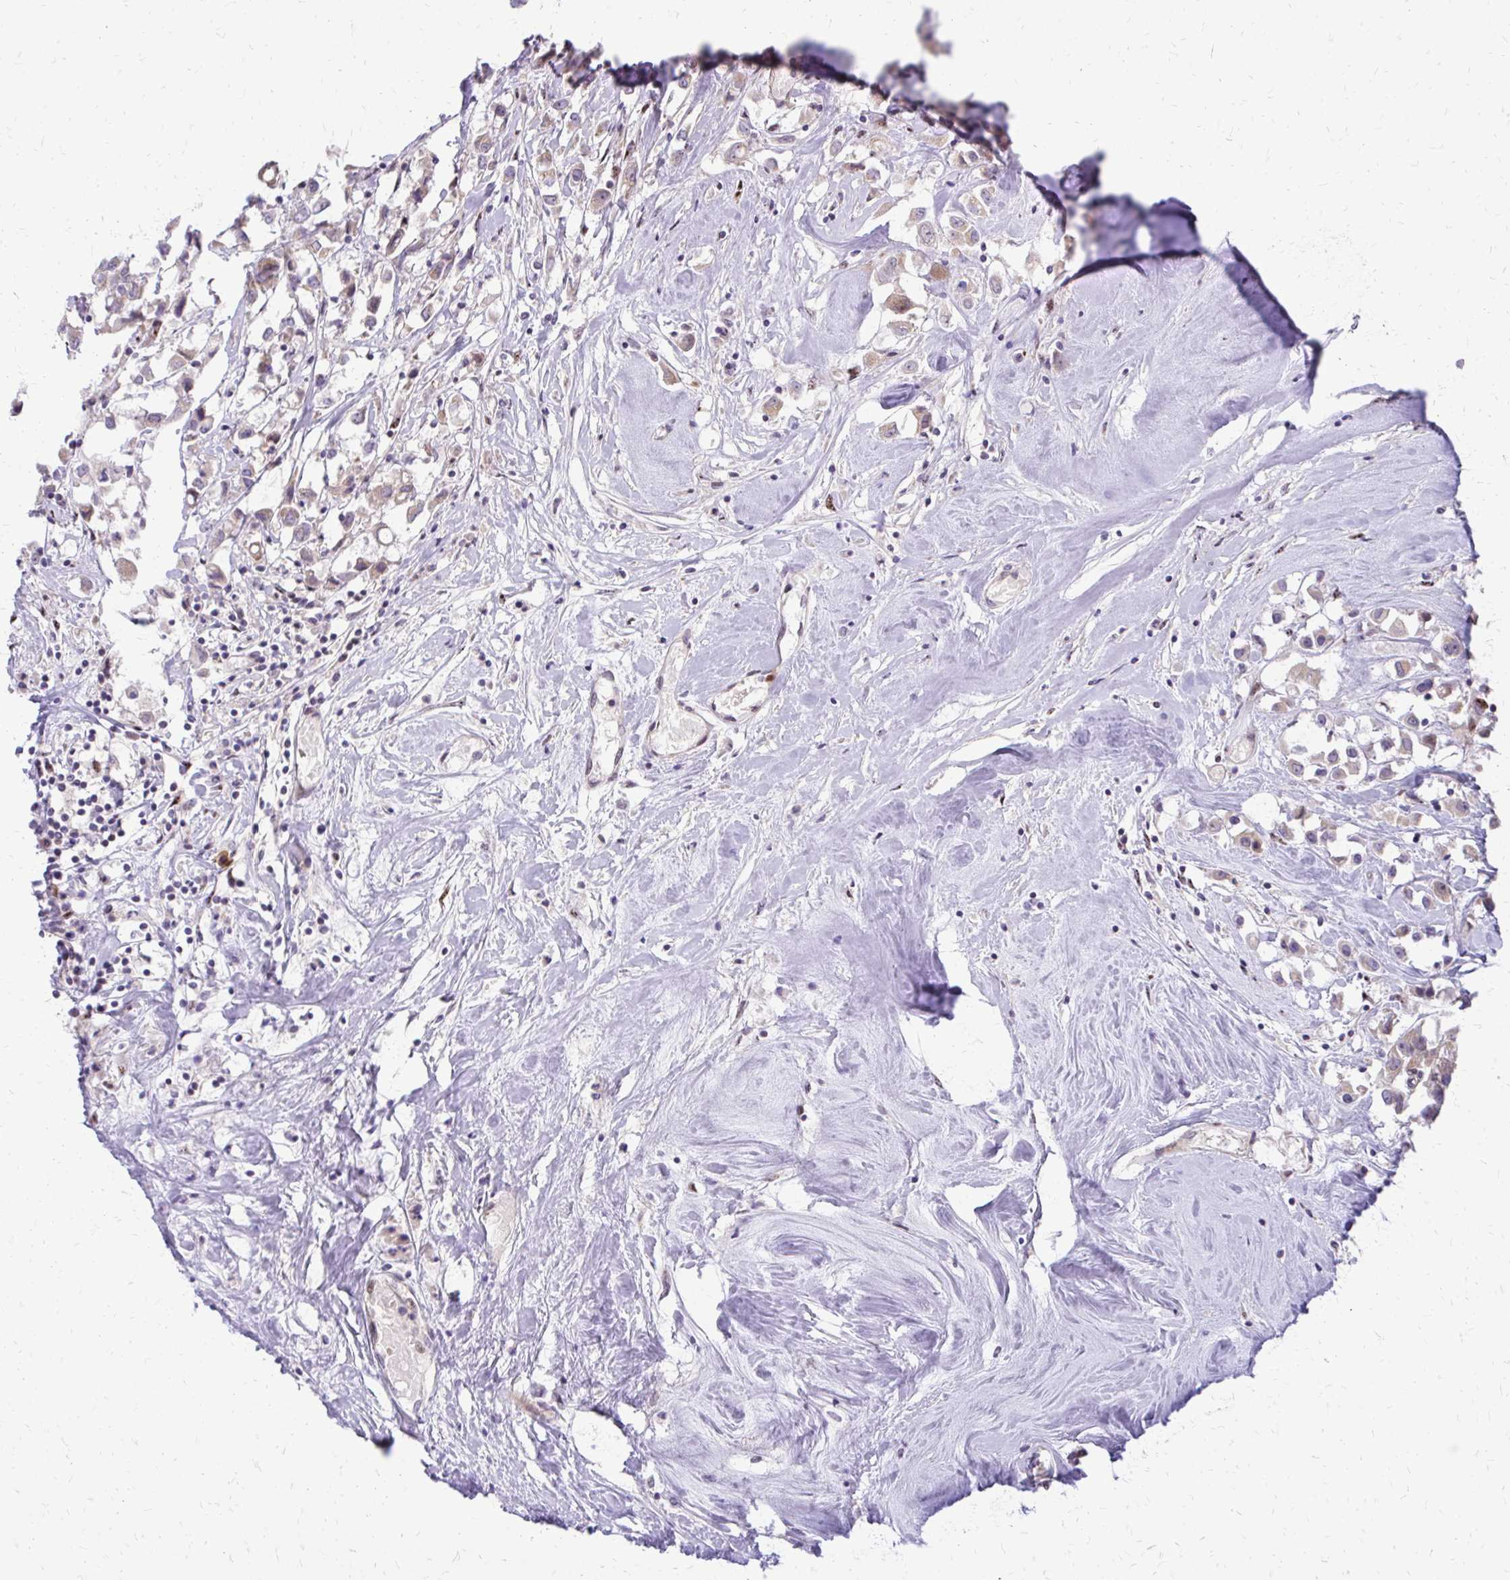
{"staining": {"intensity": "weak", "quantity": "<25%", "location": "cytoplasmic/membranous"}, "tissue": "breast cancer", "cell_type": "Tumor cells", "image_type": "cancer", "snomed": [{"axis": "morphology", "description": "Duct carcinoma"}, {"axis": "topography", "description": "Breast"}], "caption": "Immunohistochemistry of human breast cancer (infiltrating ductal carcinoma) shows no positivity in tumor cells.", "gene": "PPDPFL", "patient": {"sex": "female", "age": 61}}